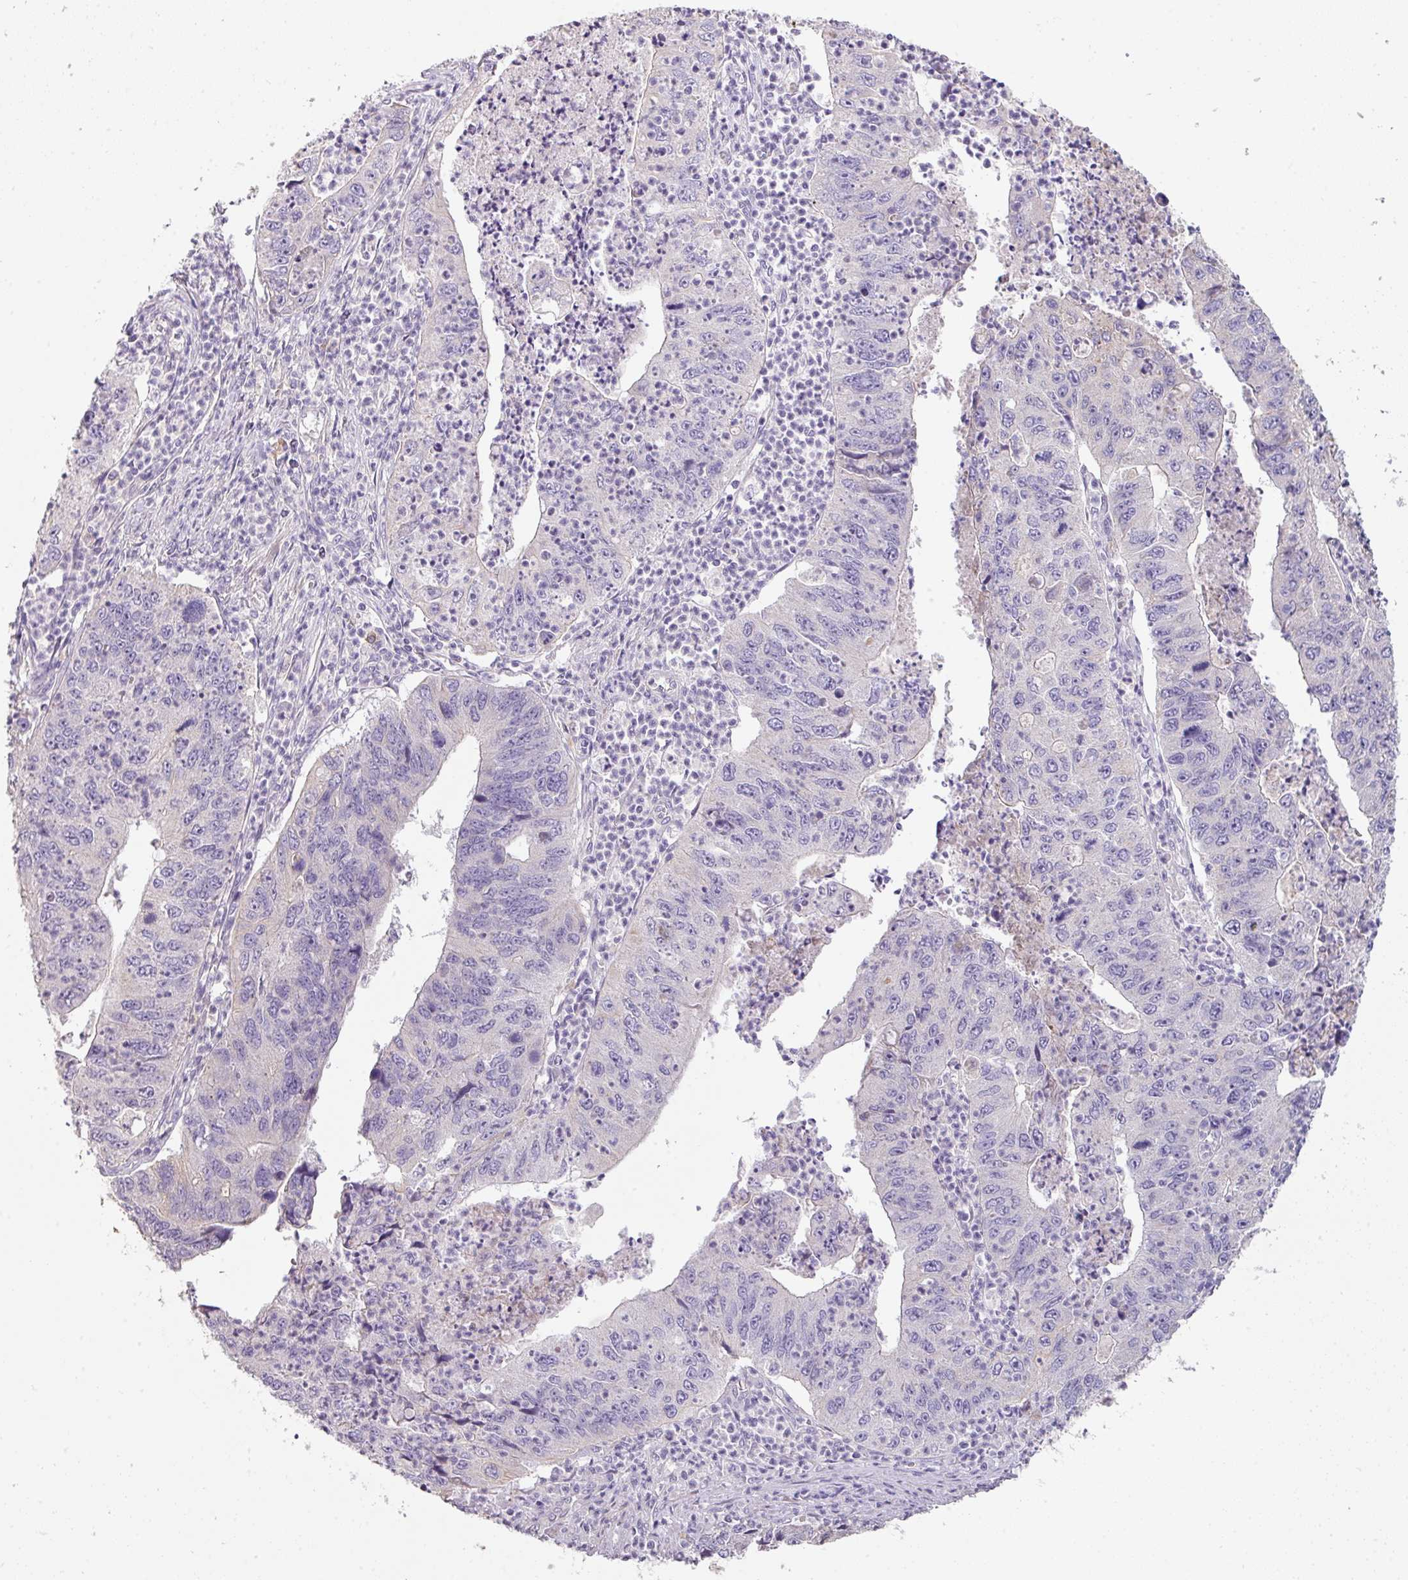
{"staining": {"intensity": "negative", "quantity": "none", "location": "none"}, "tissue": "stomach cancer", "cell_type": "Tumor cells", "image_type": "cancer", "snomed": [{"axis": "morphology", "description": "Adenocarcinoma, NOS"}, {"axis": "topography", "description": "Stomach"}], "caption": "IHC micrograph of neoplastic tissue: stomach cancer (adenocarcinoma) stained with DAB (3,3'-diaminobenzidine) exhibits no significant protein expression in tumor cells.", "gene": "ZNF266", "patient": {"sex": "male", "age": 59}}